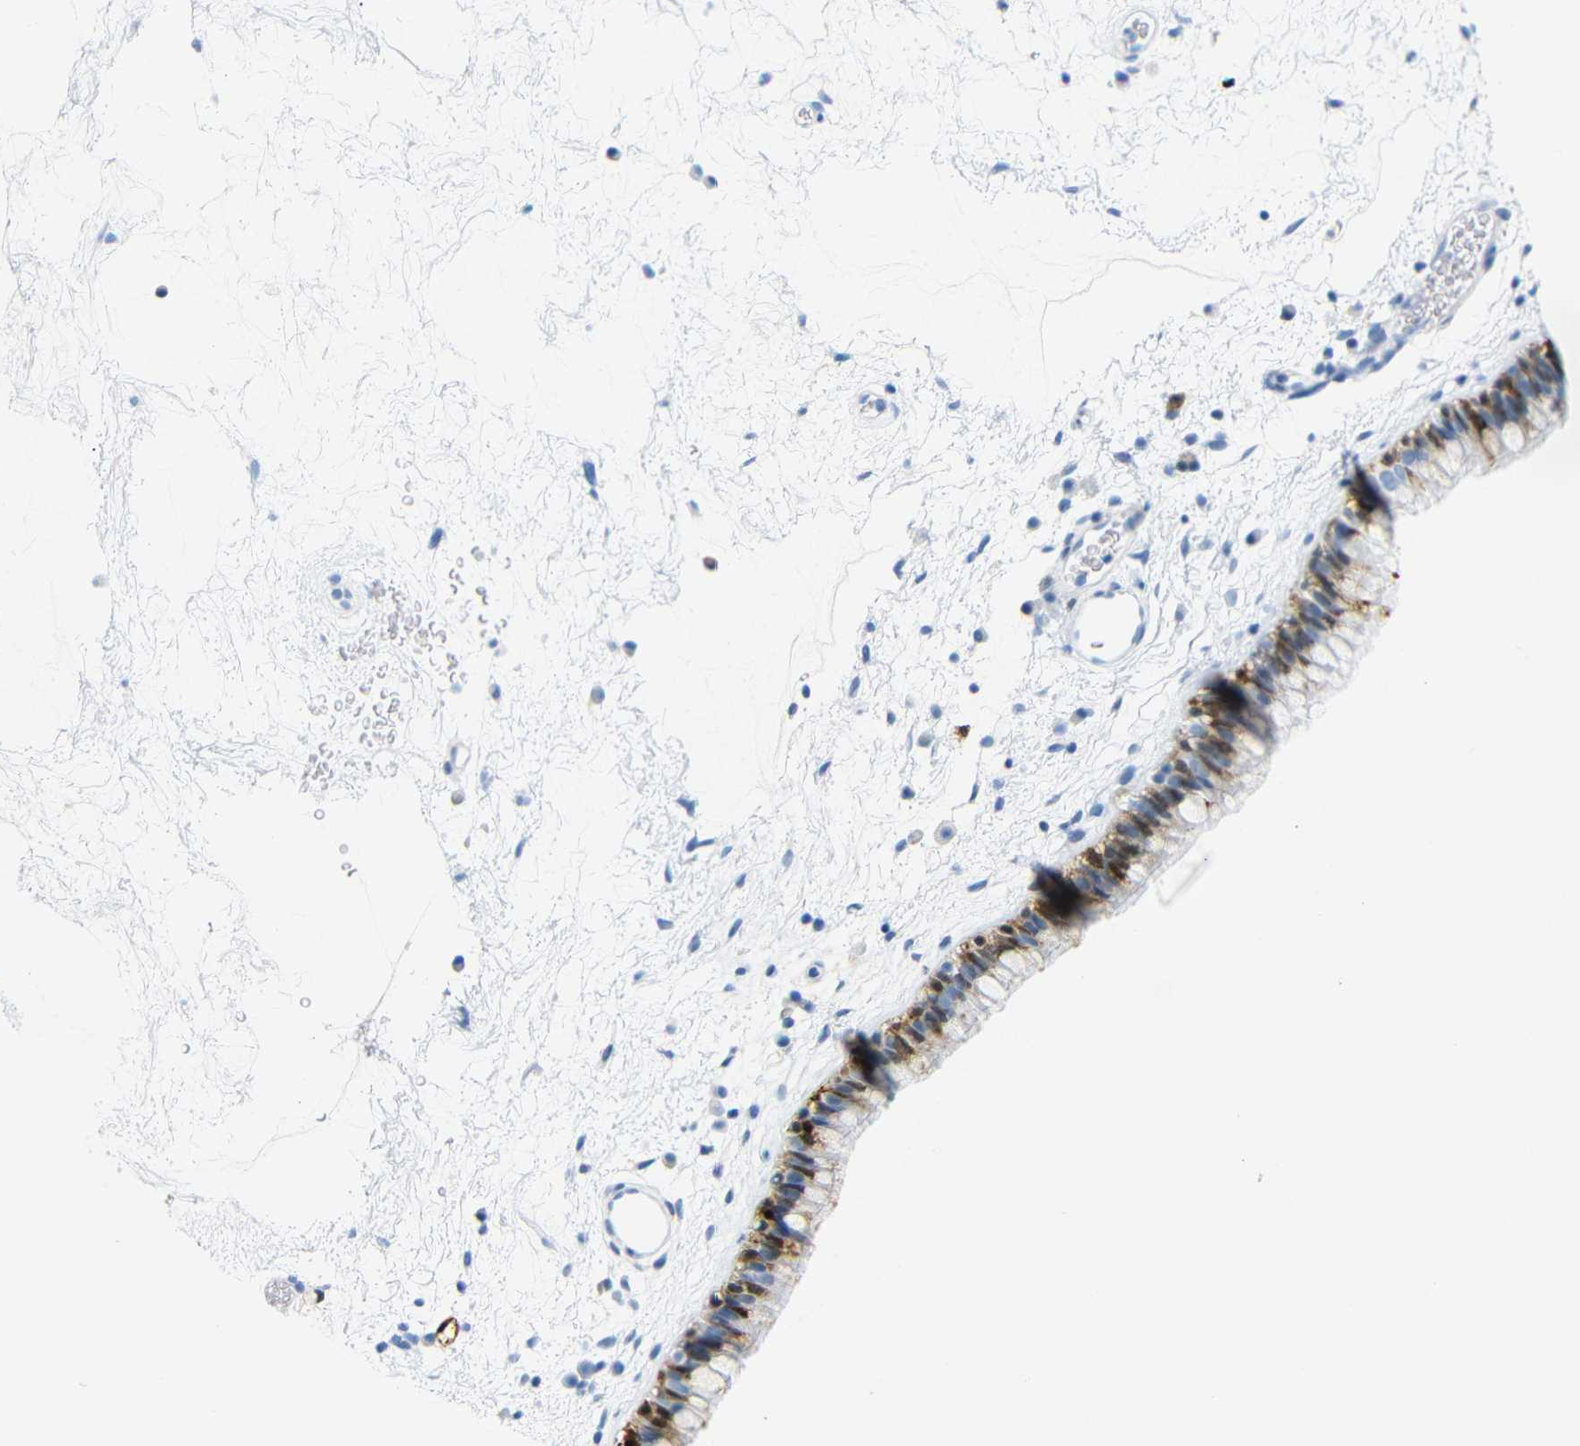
{"staining": {"intensity": "strong", "quantity": "25%-75%", "location": "cytoplasmic/membranous,nuclear"}, "tissue": "nasopharynx", "cell_type": "Respiratory epithelial cells", "image_type": "normal", "snomed": [{"axis": "morphology", "description": "Normal tissue, NOS"}, {"axis": "morphology", "description": "Inflammation, NOS"}, {"axis": "topography", "description": "Nasopharynx"}], "caption": "An immunohistochemistry (IHC) photomicrograph of normal tissue is shown. Protein staining in brown shows strong cytoplasmic/membranous,nuclear positivity in nasopharynx within respiratory epithelial cells. Nuclei are stained in blue.", "gene": "MT1A", "patient": {"sex": "male", "age": 48}}